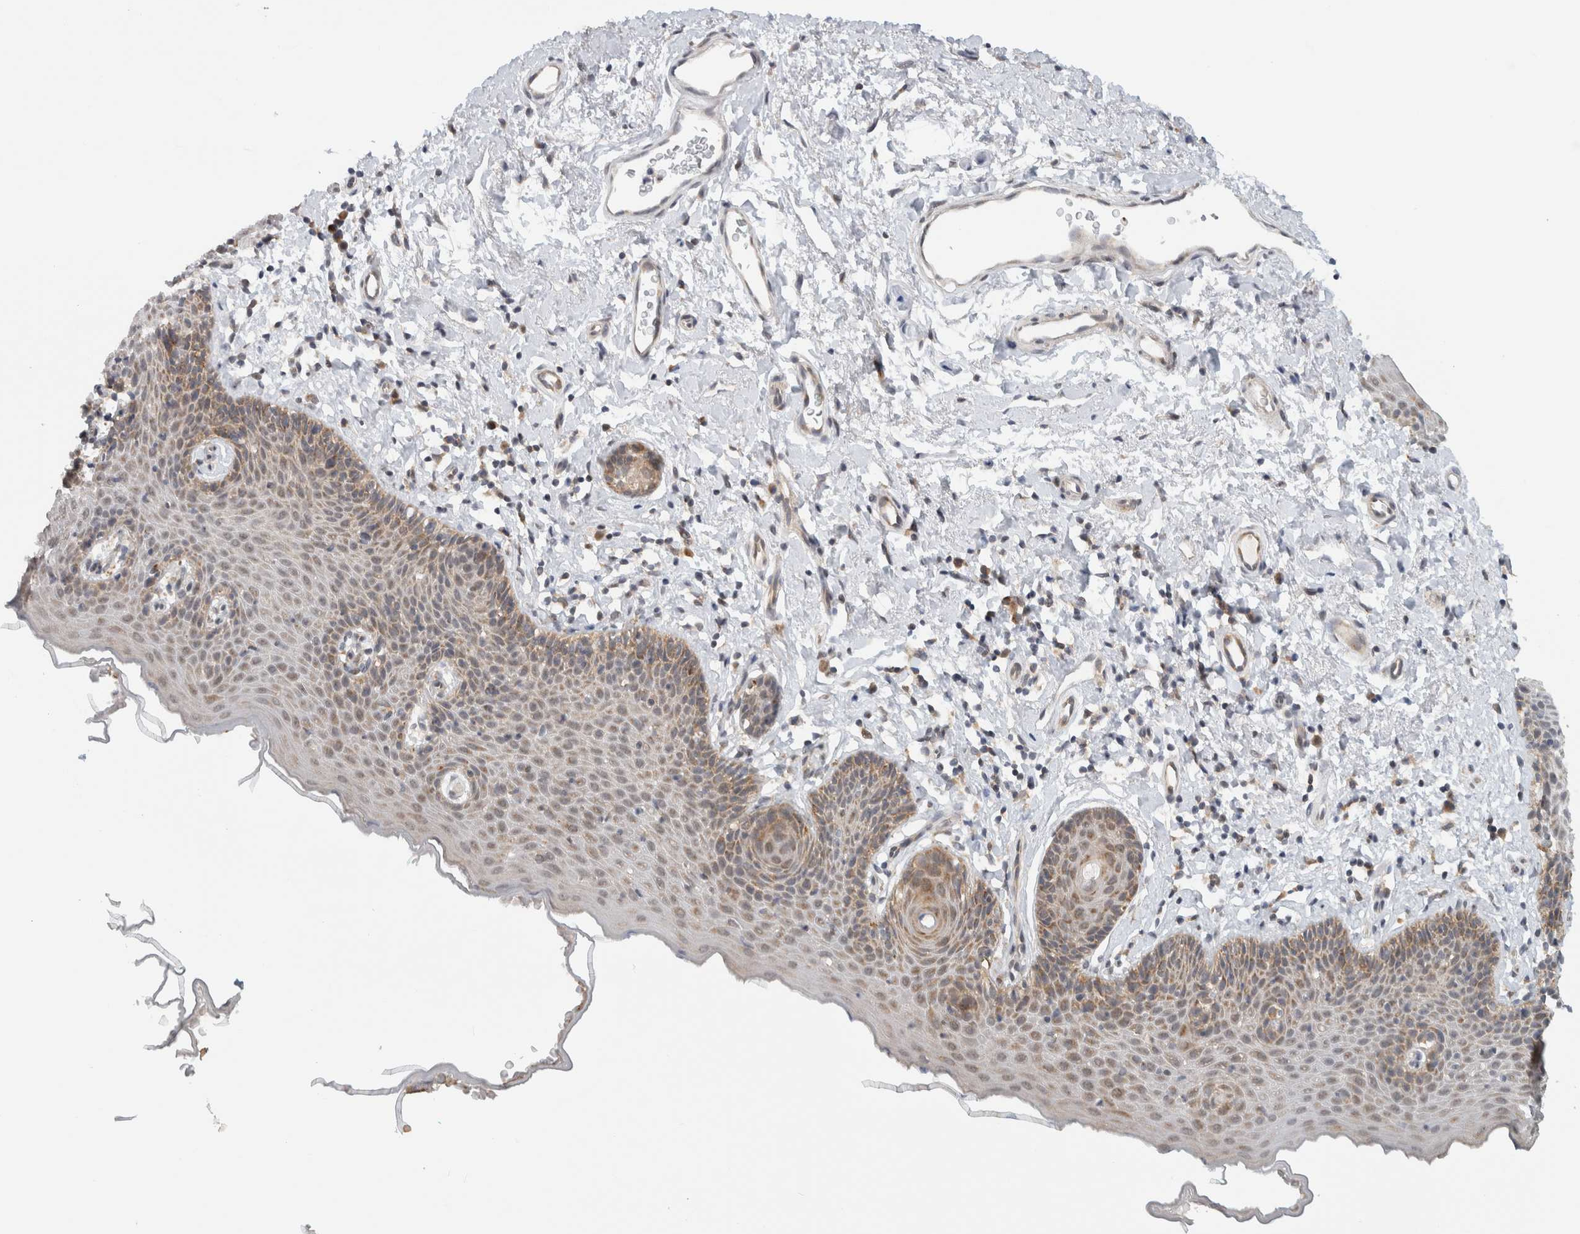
{"staining": {"intensity": "moderate", "quantity": "<25%", "location": "cytoplasmic/membranous"}, "tissue": "skin", "cell_type": "Epidermal cells", "image_type": "normal", "snomed": [{"axis": "morphology", "description": "Normal tissue, NOS"}, {"axis": "topography", "description": "Vulva"}], "caption": "An immunohistochemistry (IHC) photomicrograph of normal tissue is shown. Protein staining in brown labels moderate cytoplasmic/membranous positivity in skin within epidermal cells. (Stains: DAB in brown, nuclei in blue, Microscopy: brightfield microscopy at high magnification).", "gene": "CMC2", "patient": {"sex": "female", "age": 66}}